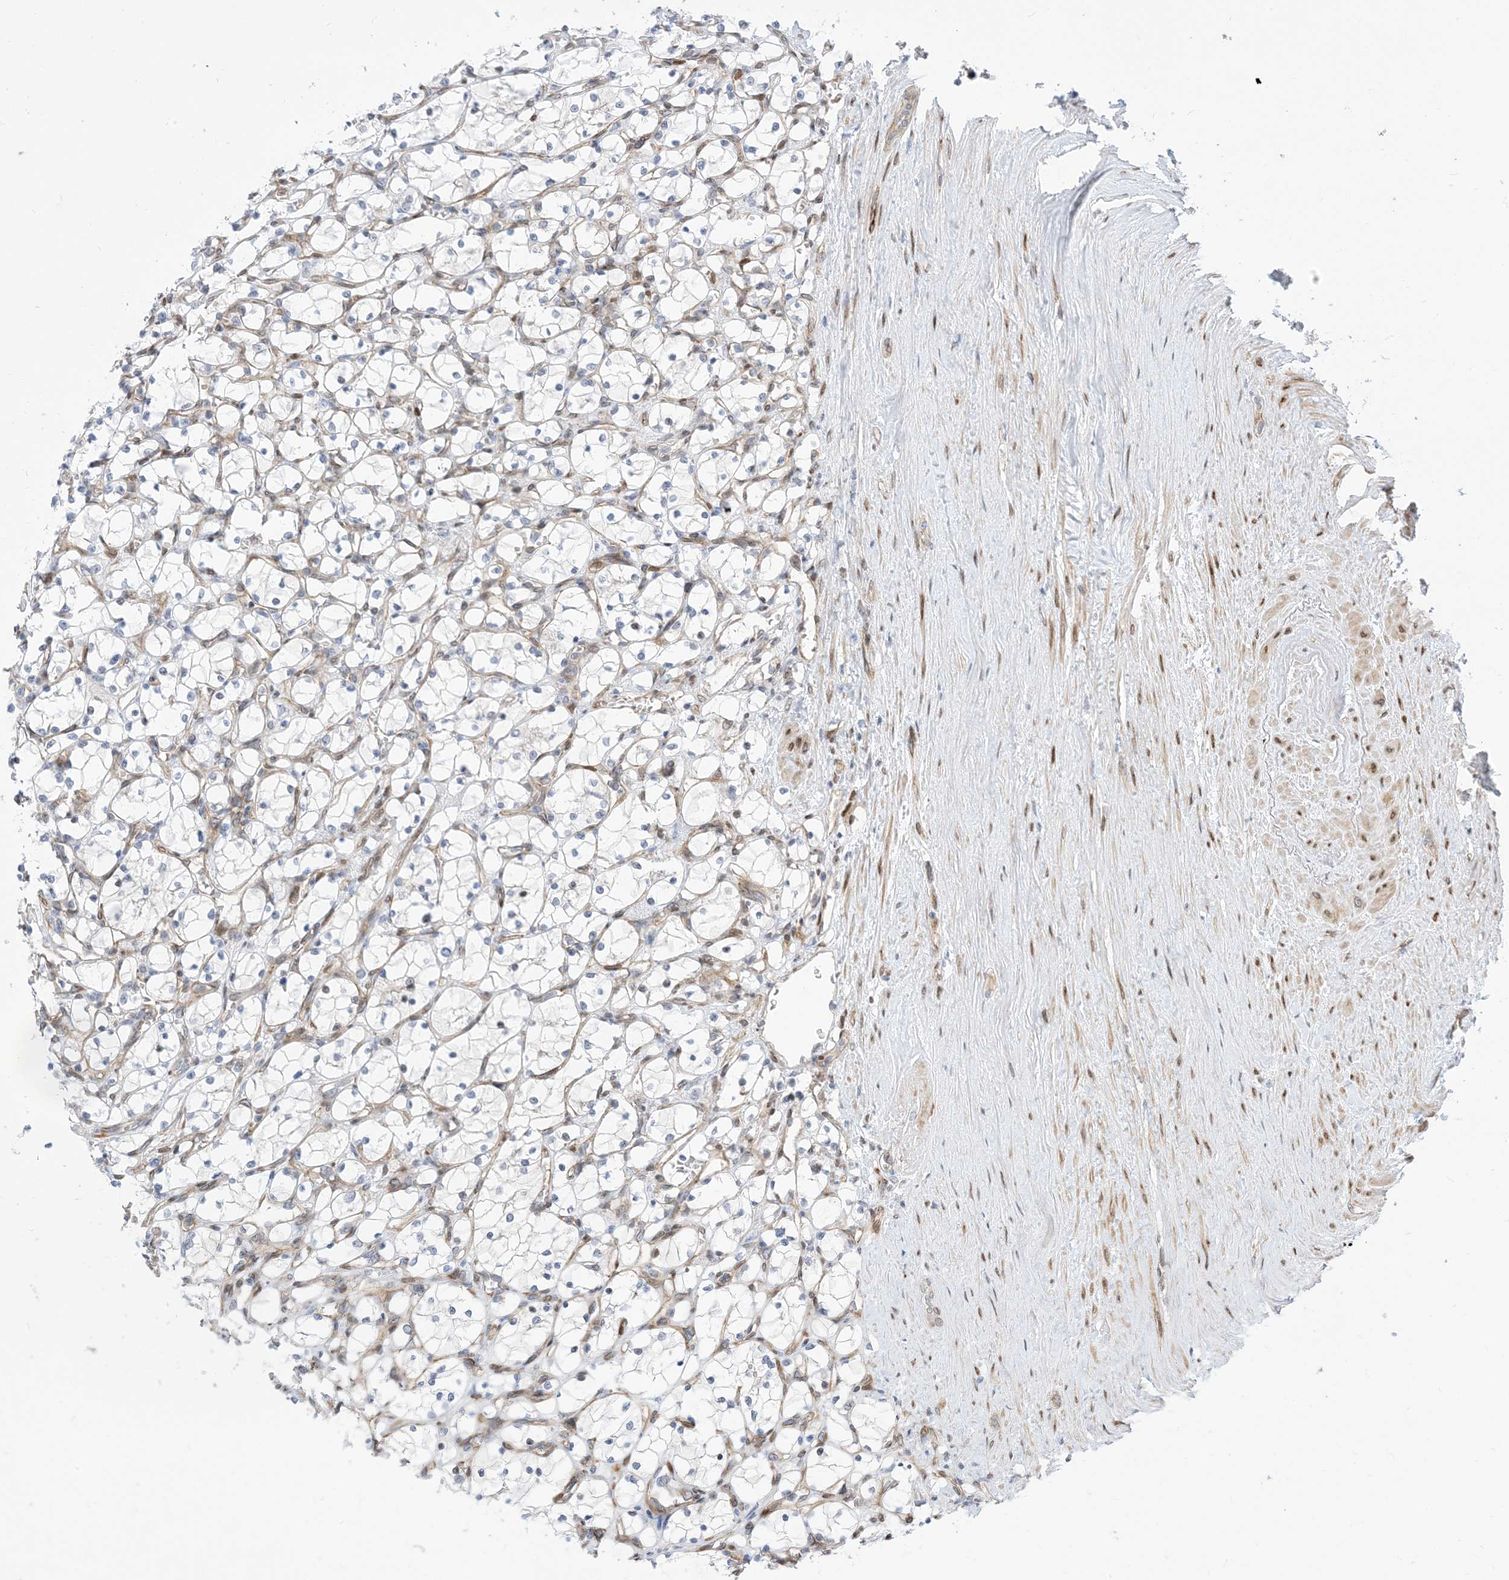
{"staining": {"intensity": "negative", "quantity": "none", "location": "none"}, "tissue": "renal cancer", "cell_type": "Tumor cells", "image_type": "cancer", "snomed": [{"axis": "morphology", "description": "Adenocarcinoma, NOS"}, {"axis": "topography", "description": "Kidney"}], "caption": "The histopathology image demonstrates no staining of tumor cells in renal adenocarcinoma. (Stains: DAB (3,3'-diaminobenzidine) immunohistochemistry (IHC) with hematoxylin counter stain, Microscopy: brightfield microscopy at high magnification).", "gene": "TYSND1", "patient": {"sex": "female", "age": 69}}